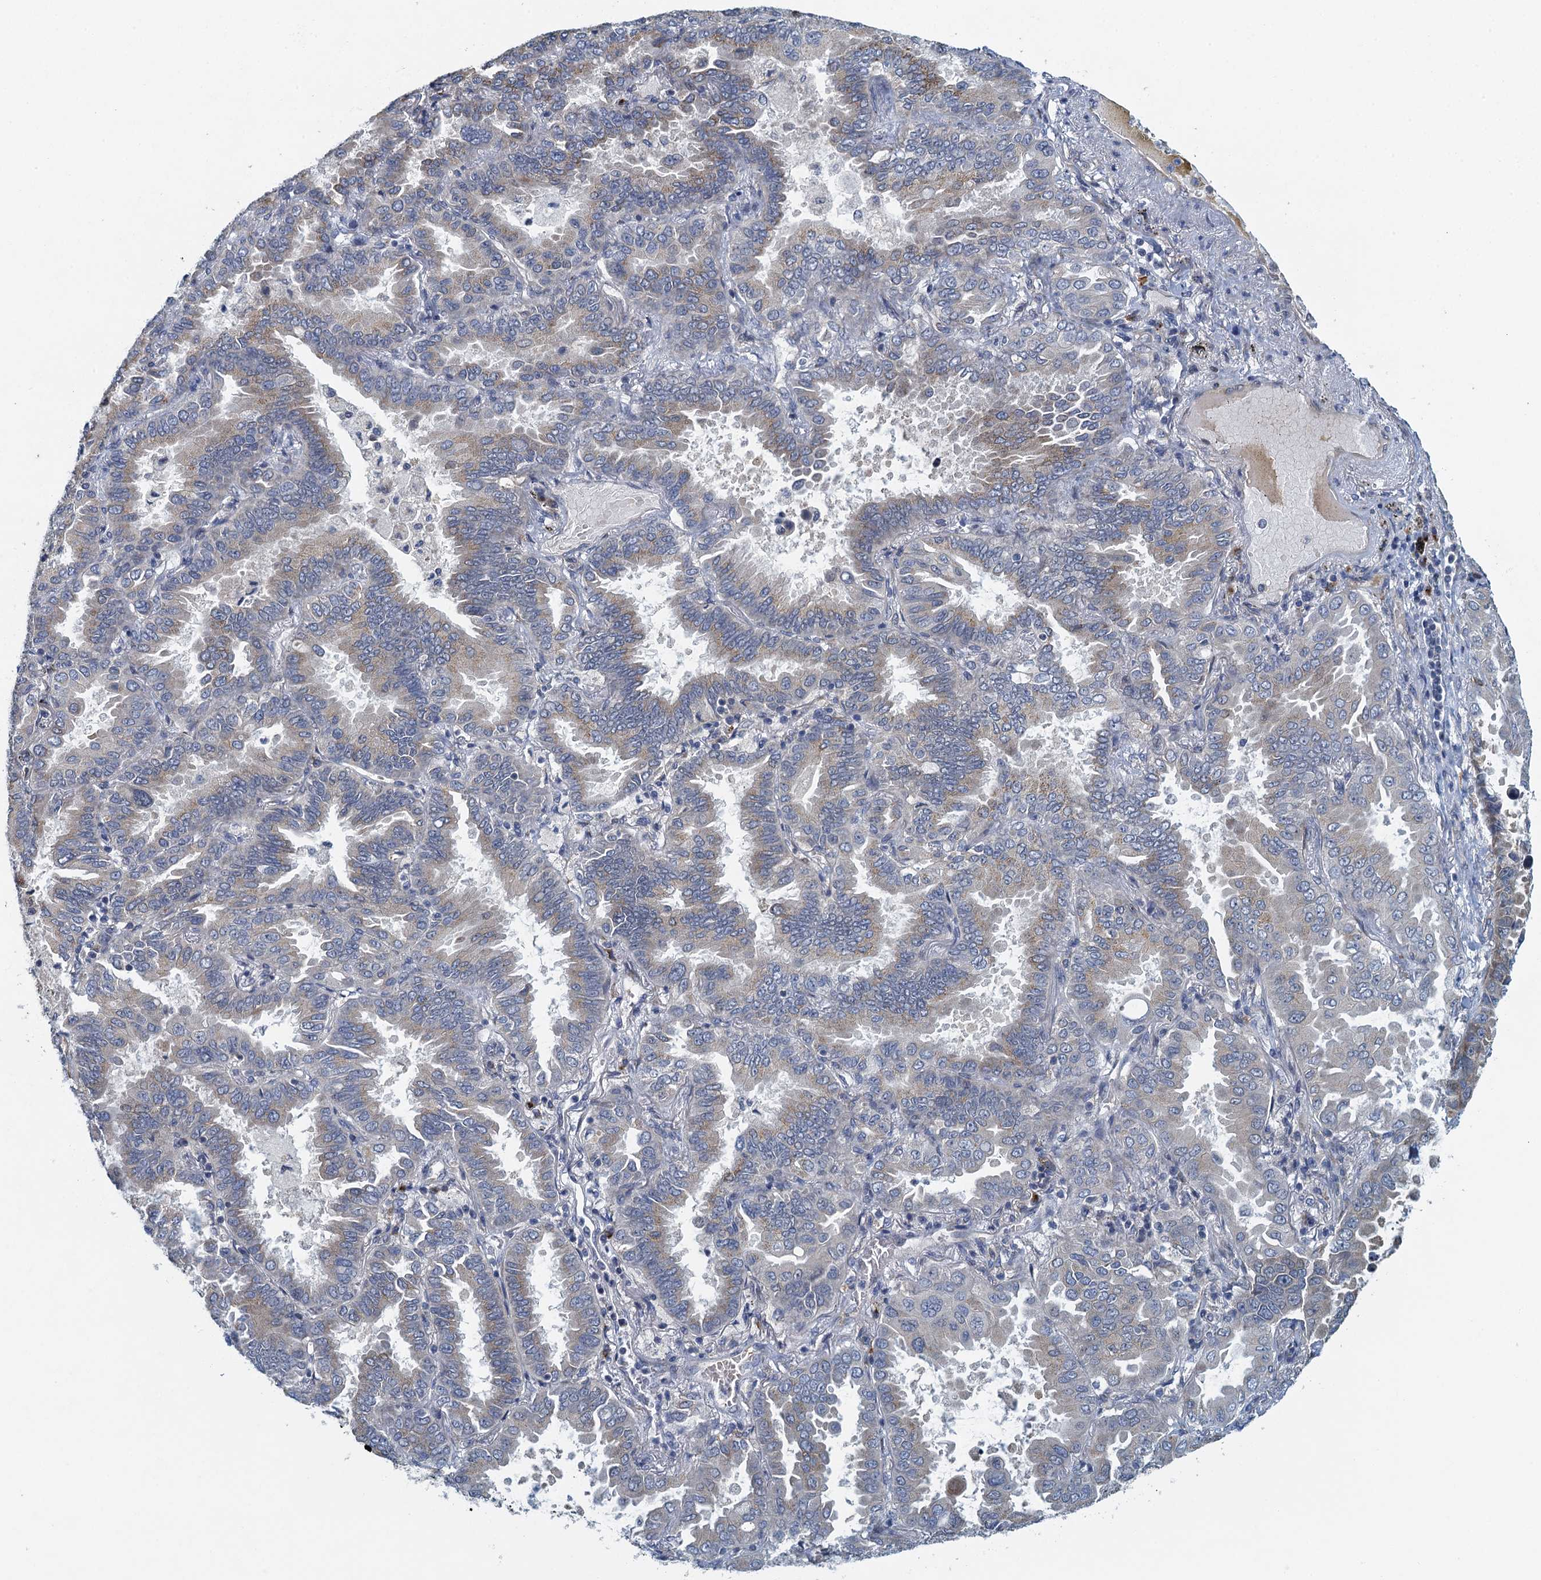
{"staining": {"intensity": "weak", "quantity": "25%-75%", "location": "cytoplasmic/membranous"}, "tissue": "lung cancer", "cell_type": "Tumor cells", "image_type": "cancer", "snomed": [{"axis": "morphology", "description": "Adenocarcinoma, NOS"}, {"axis": "topography", "description": "Lung"}], "caption": "A histopathology image showing weak cytoplasmic/membranous positivity in approximately 25%-75% of tumor cells in lung adenocarcinoma, as visualized by brown immunohistochemical staining.", "gene": "ALG2", "patient": {"sex": "male", "age": 64}}